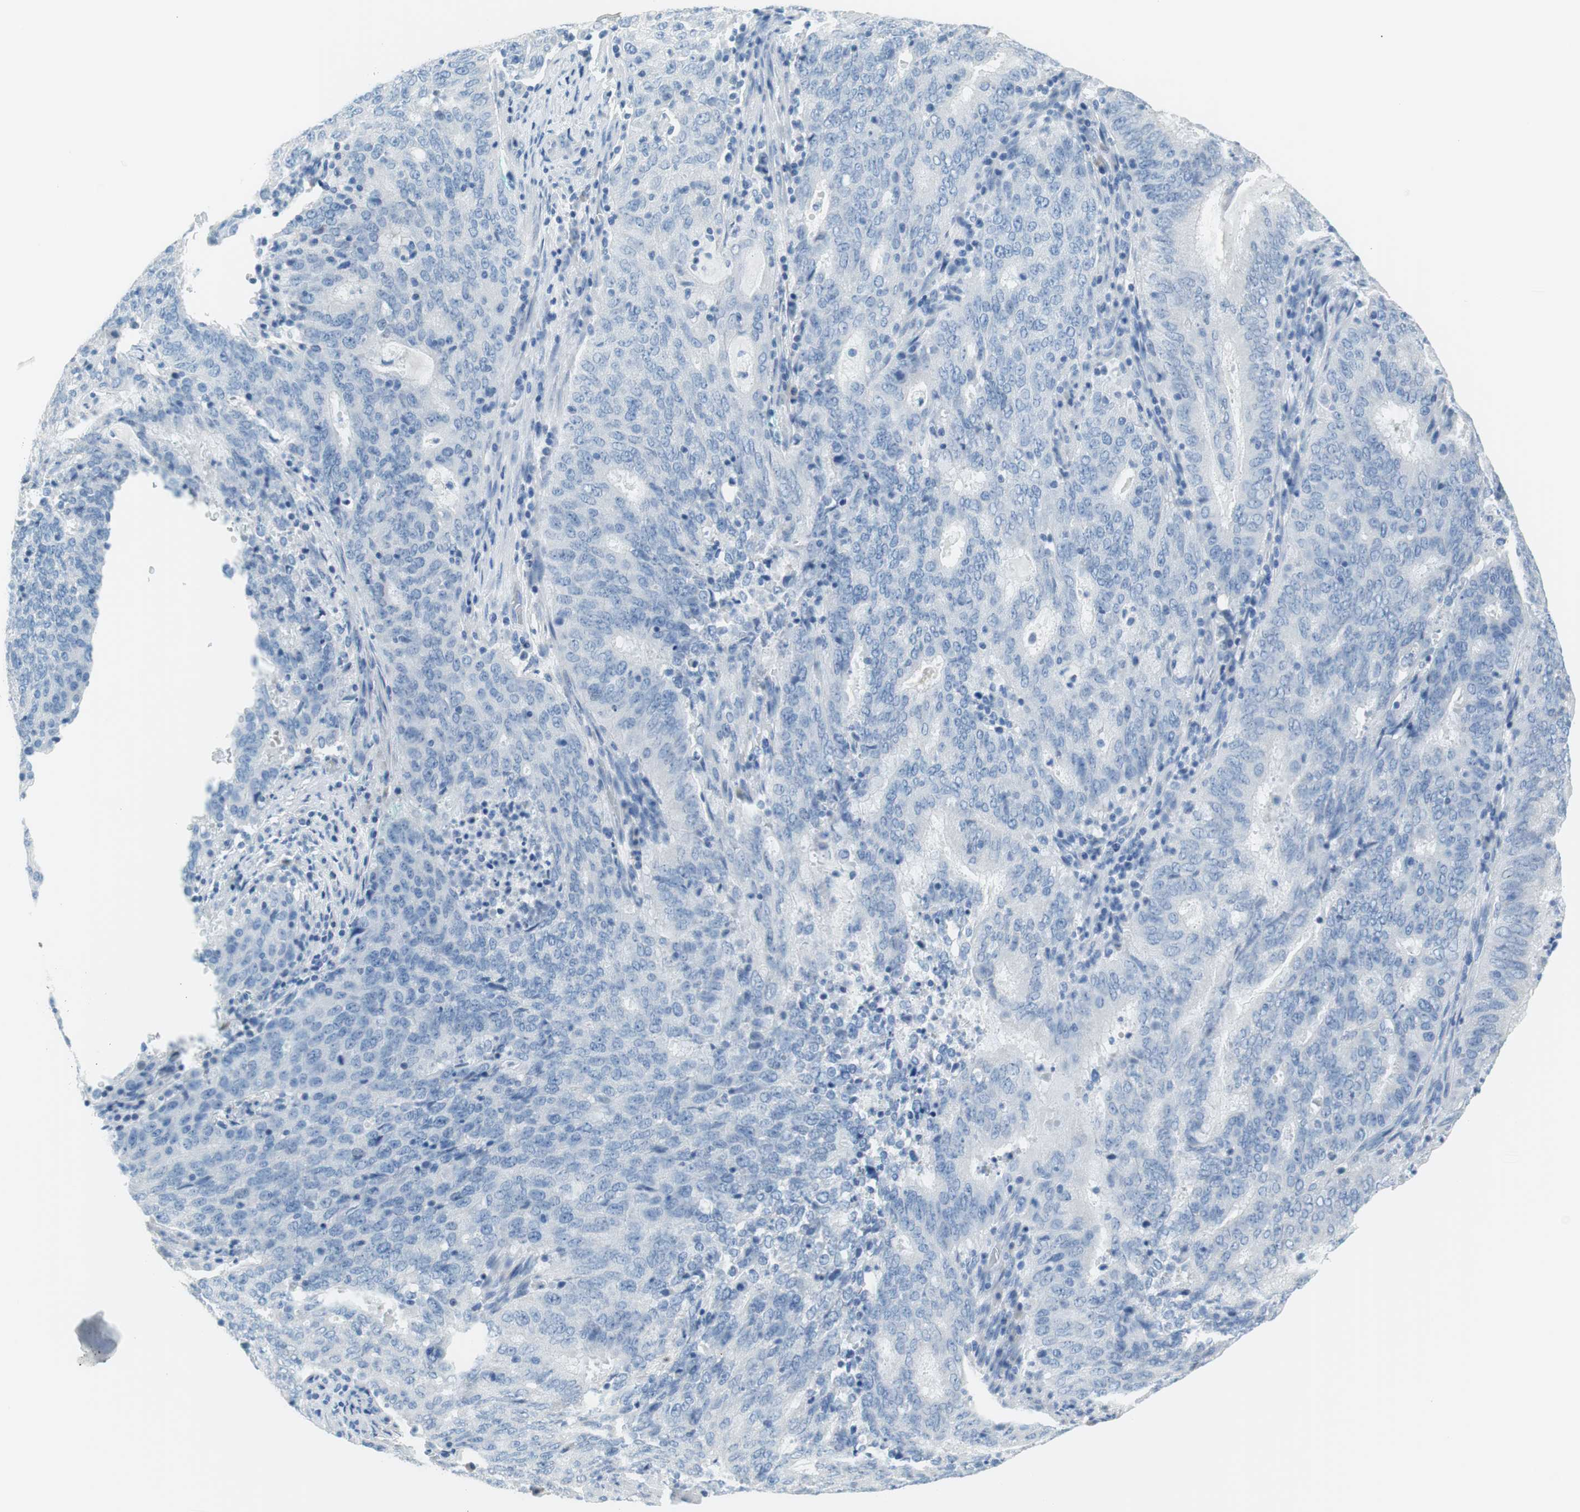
{"staining": {"intensity": "negative", "quantity": "none", "location": "none"}, "tissue": "cervical cancer", "cell_type": "Tumor cells", "image_type": "cancer", "snomed": [{"axis": "morphology", "description": "Adenocarcinoma, NOS"}, {"axis": "topography", "description": "Cervix"}], "caption": "The photomicrograph displays no significant staining in tumor cells of cervical cancer (adenocarcinoma). (DAB immunohistochemistry (IHC) visualized using brightfield microscopy, high magnification).", "gene": "MYH1", "patient": {"sex": "female", "age": 44}}